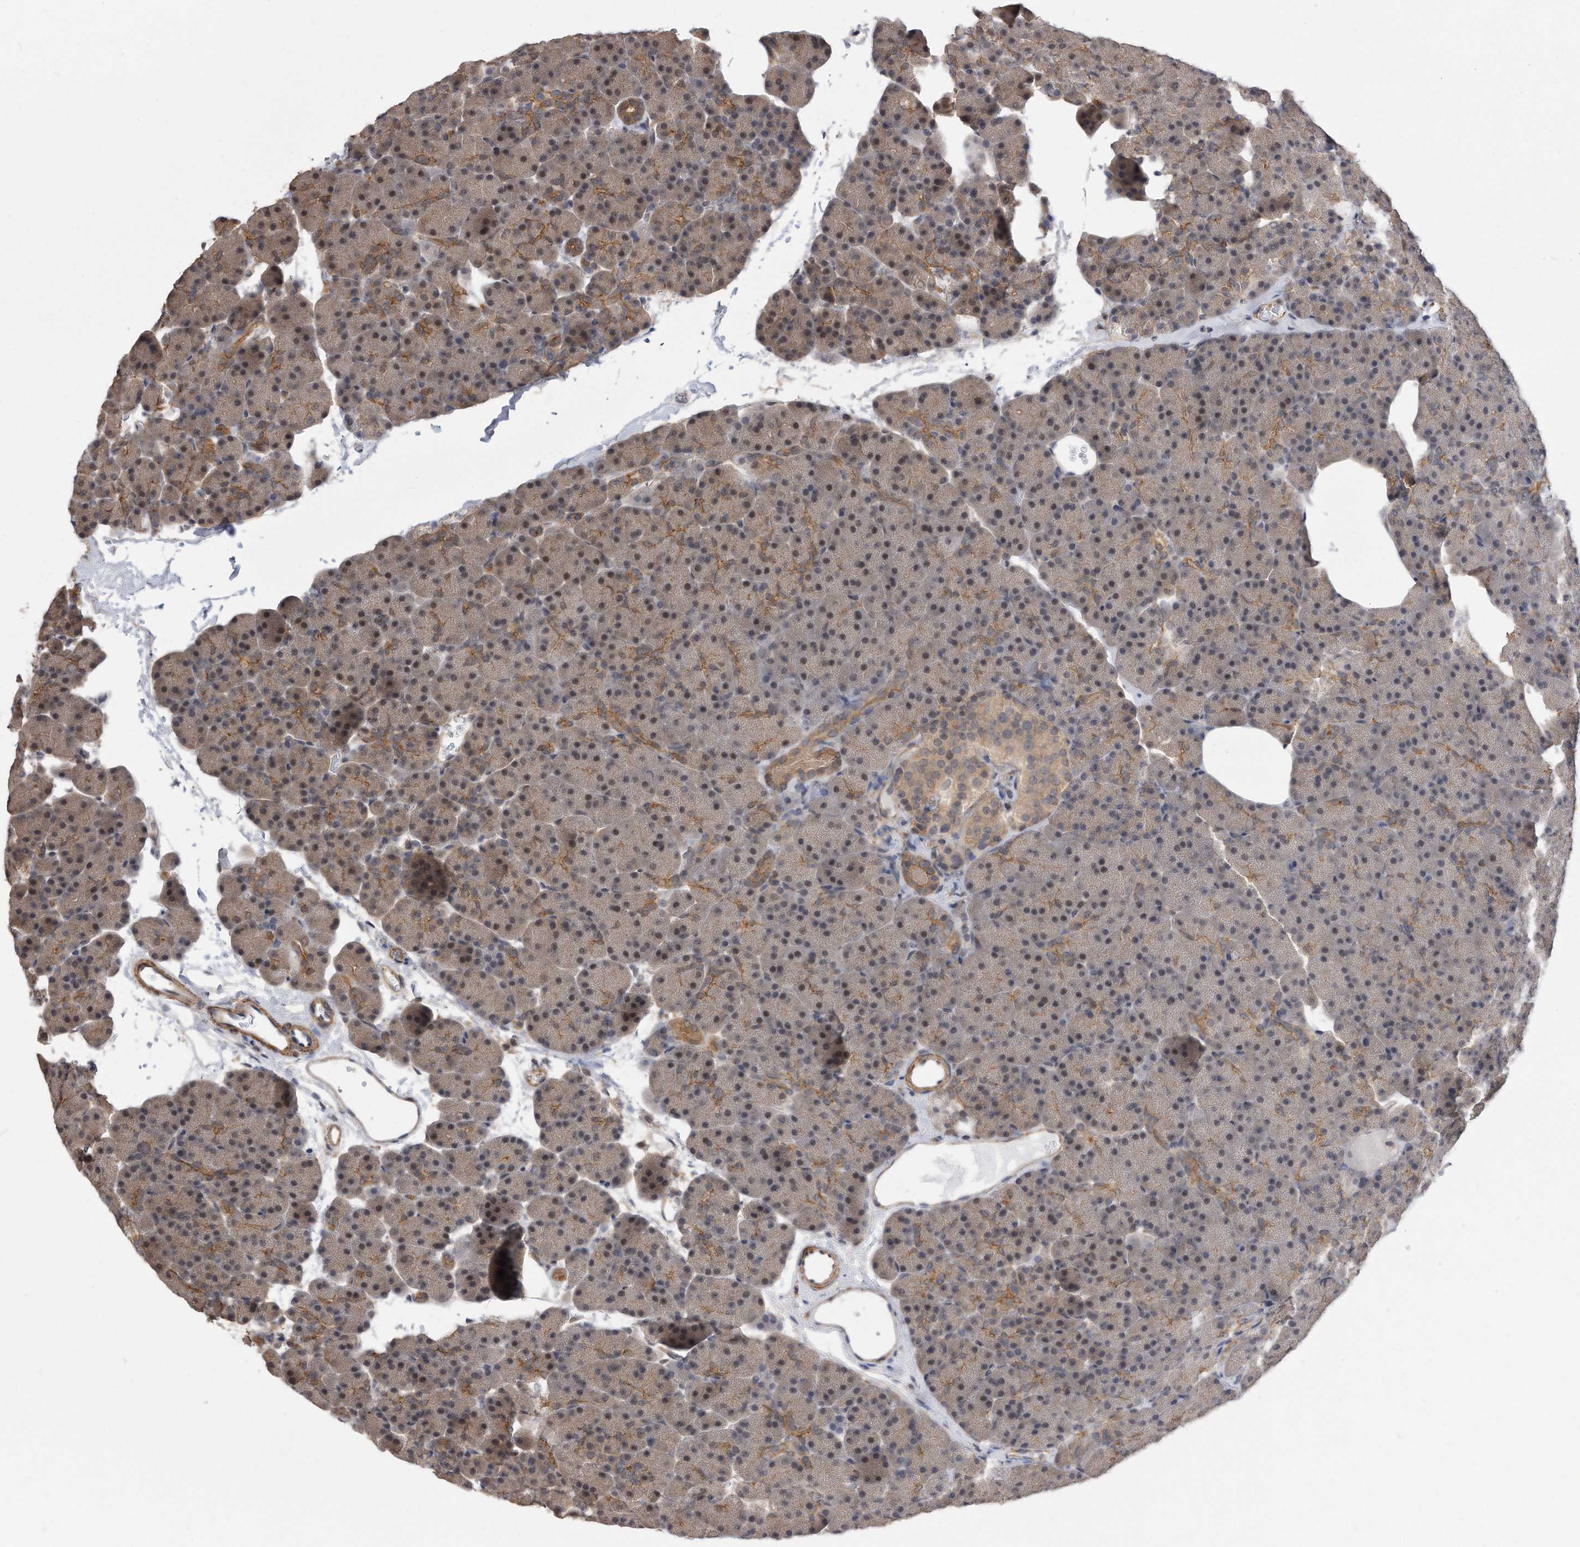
{"staining": {"intensity": "moderate", "quantity": "25%-75%", "location": "cytoplasmic/membranous,nuclear"}, "tissue": "pancreas", "cell_type": "Exocrine glandular cells", "image_type": "normal", "snomed": [{"axis": "morphology", "description": "Normal tissue, NOS"}, {"axis": "morphology", "description": "Carcinoid, malignant, NOS"}, {"axis": "topography", "description": "Pancreas"}], "caption": "Protein analysis of normal pancreas shows moderate cytoplasmic/membranous,nuclear positivity in approximately 25%-75% of exocrine glandular cells. The protein of interest is stained brown, and the nuclei are stained in blue (DAB (3,3'-diaminobenzidine) IHC with brightfield microscopy, high magnification).", "gene": "TCP1", "patient": {"sex": "female", "age": 35}}